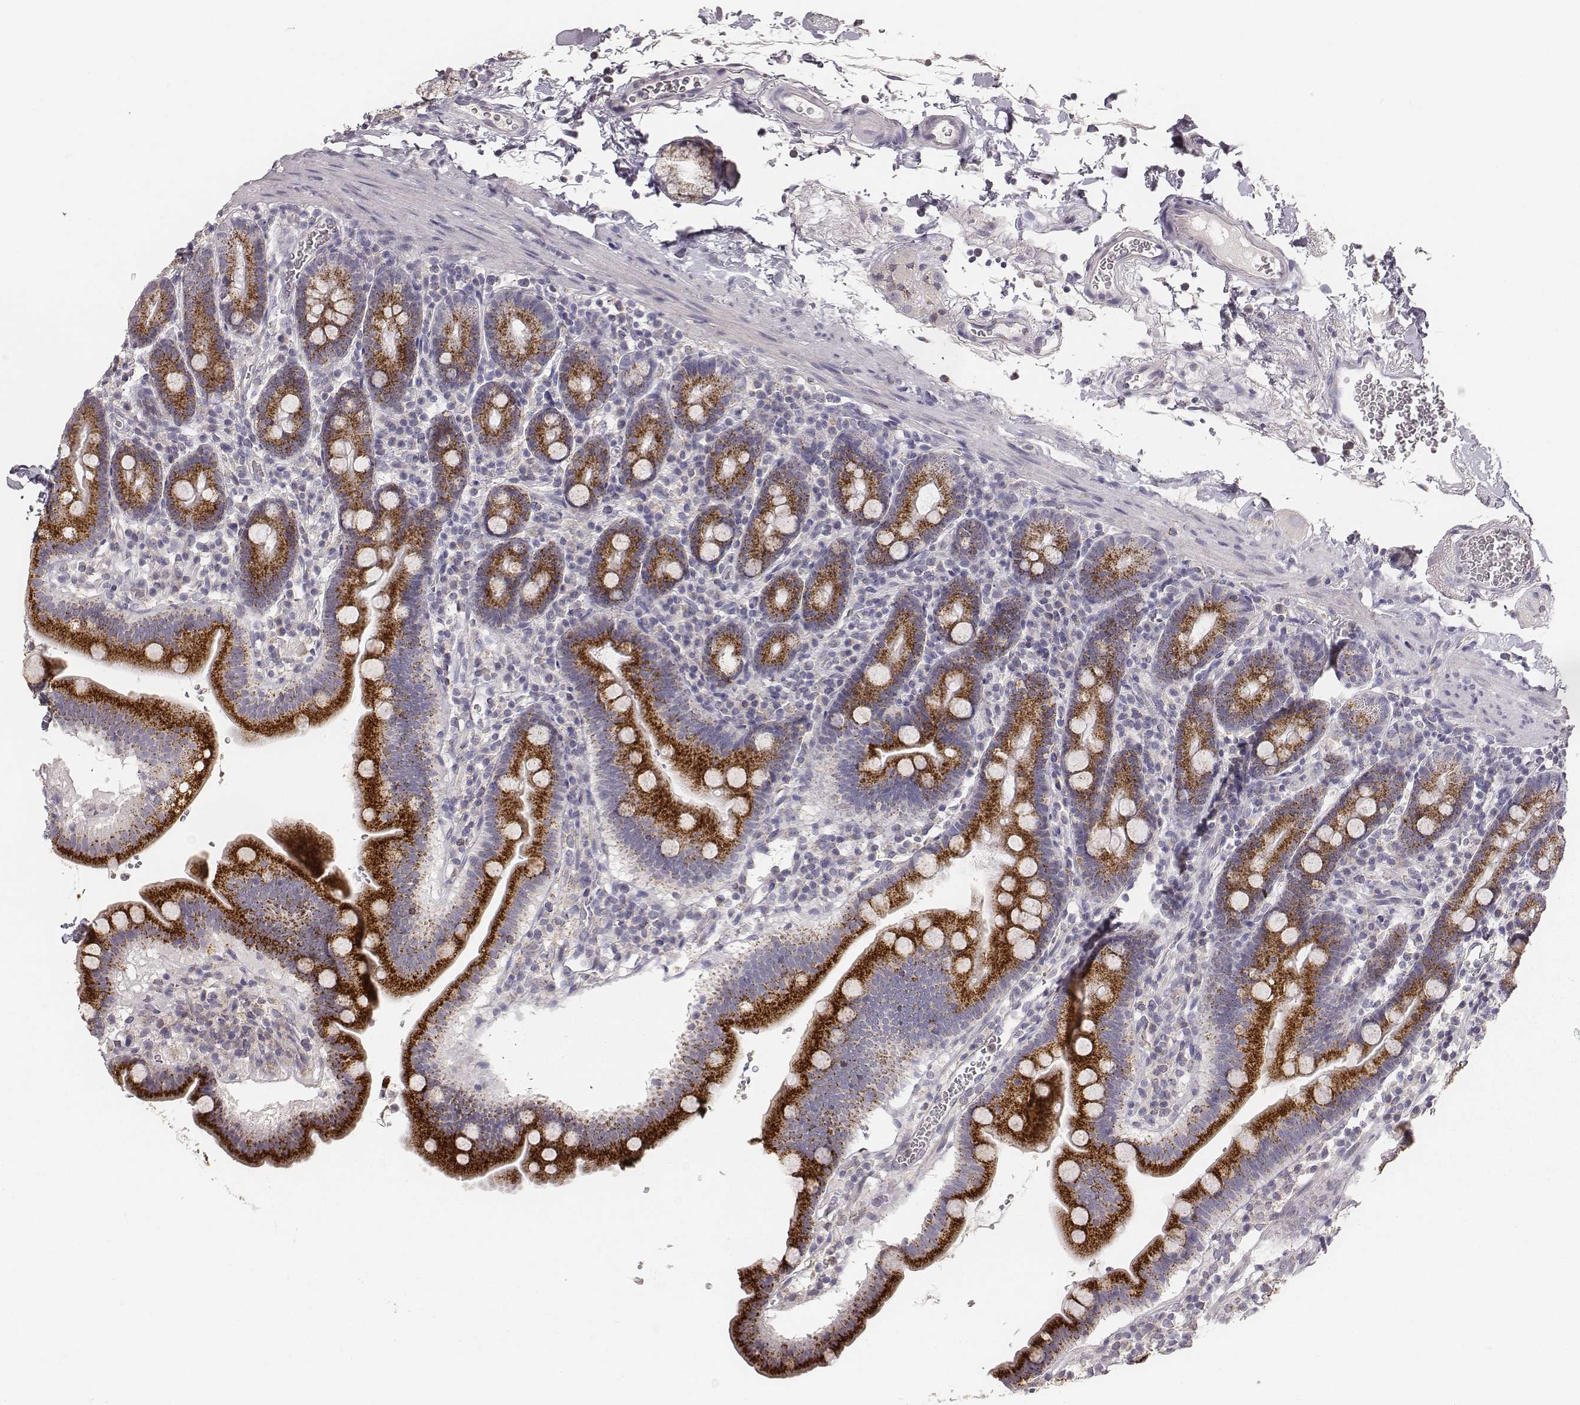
{"staining": {"intensity": "strong", "quantity": ">75%", "location": "cytoplasmic/membranous"}, "tissue": "duodenum", "cell_type": "Glandular cells", "image_type": "normal", "snomed": [{"axis": "morphology", "description": "Normal tissue, NOS"}, {"axis": "topography", "description": "Duodenum"}], "caption": "Immunohistochemistry staining of normal duodenum, which displays high levels of strong cytoplasmic/membranous staining in approximately >75% of glandular cells indicating strong cytoplasmic/membranous protein staining. The staining was performed using DAB (brown) for protein detection and nuclei were counterstained in hematoxylin (blue).", "gene": "ABCD3", "patient": {"sex": "male", "age": 59}}